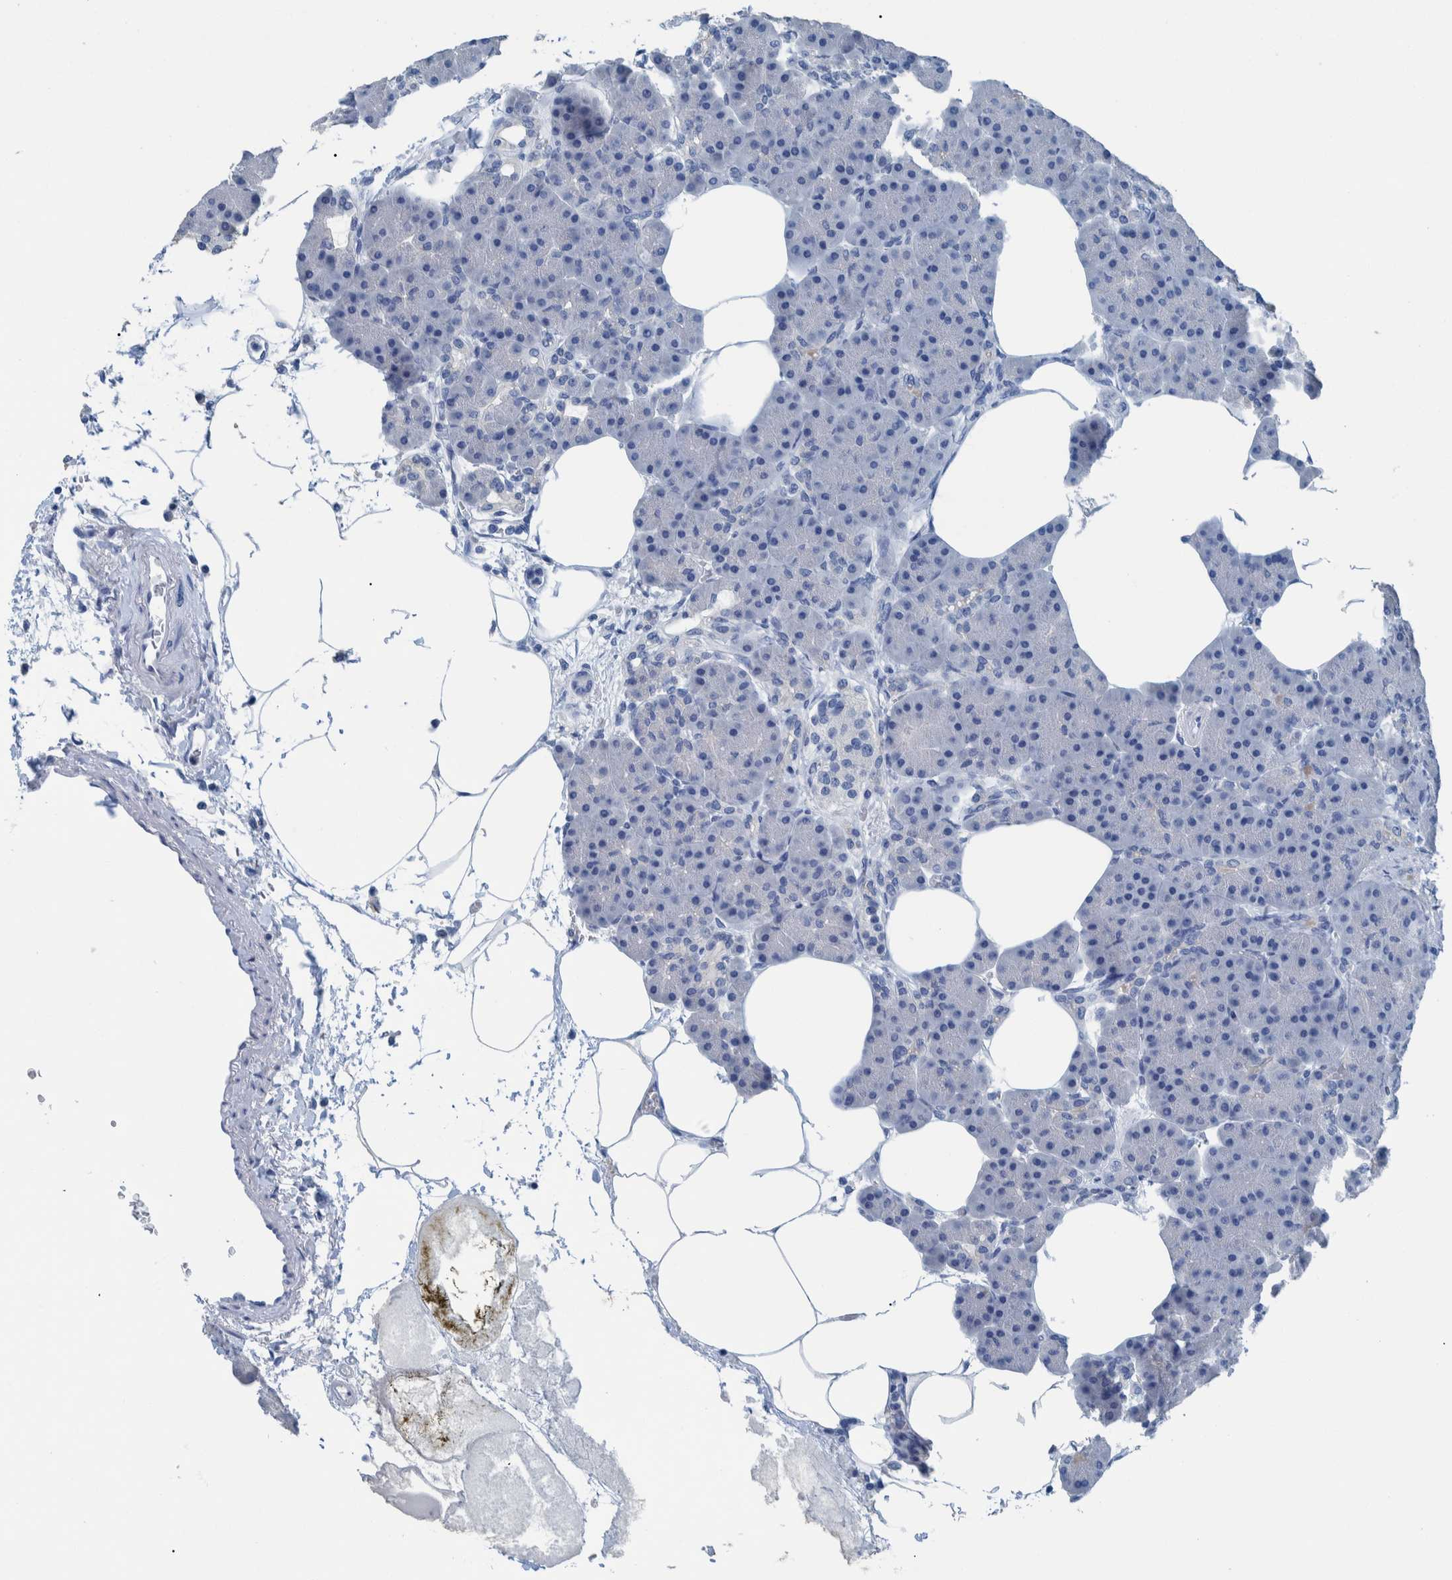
{"staining": {"intensity": "negative", "quantity": "none", "location": "none"}, "tissue": "pancreas", "cell_type": "Exocrine glandular cells", "image_type": "normal", "snomed": [{"axis": "morphology", "description": "Normal tissue, NOS"}, {"axis": "topography", "description": "Pancreas"}], "caption": "Exocrine glandular cells are negative for protein expression in normal human pancreas.", "gene": "IDO1", "patient": {"sex": "female", "age": 70}}